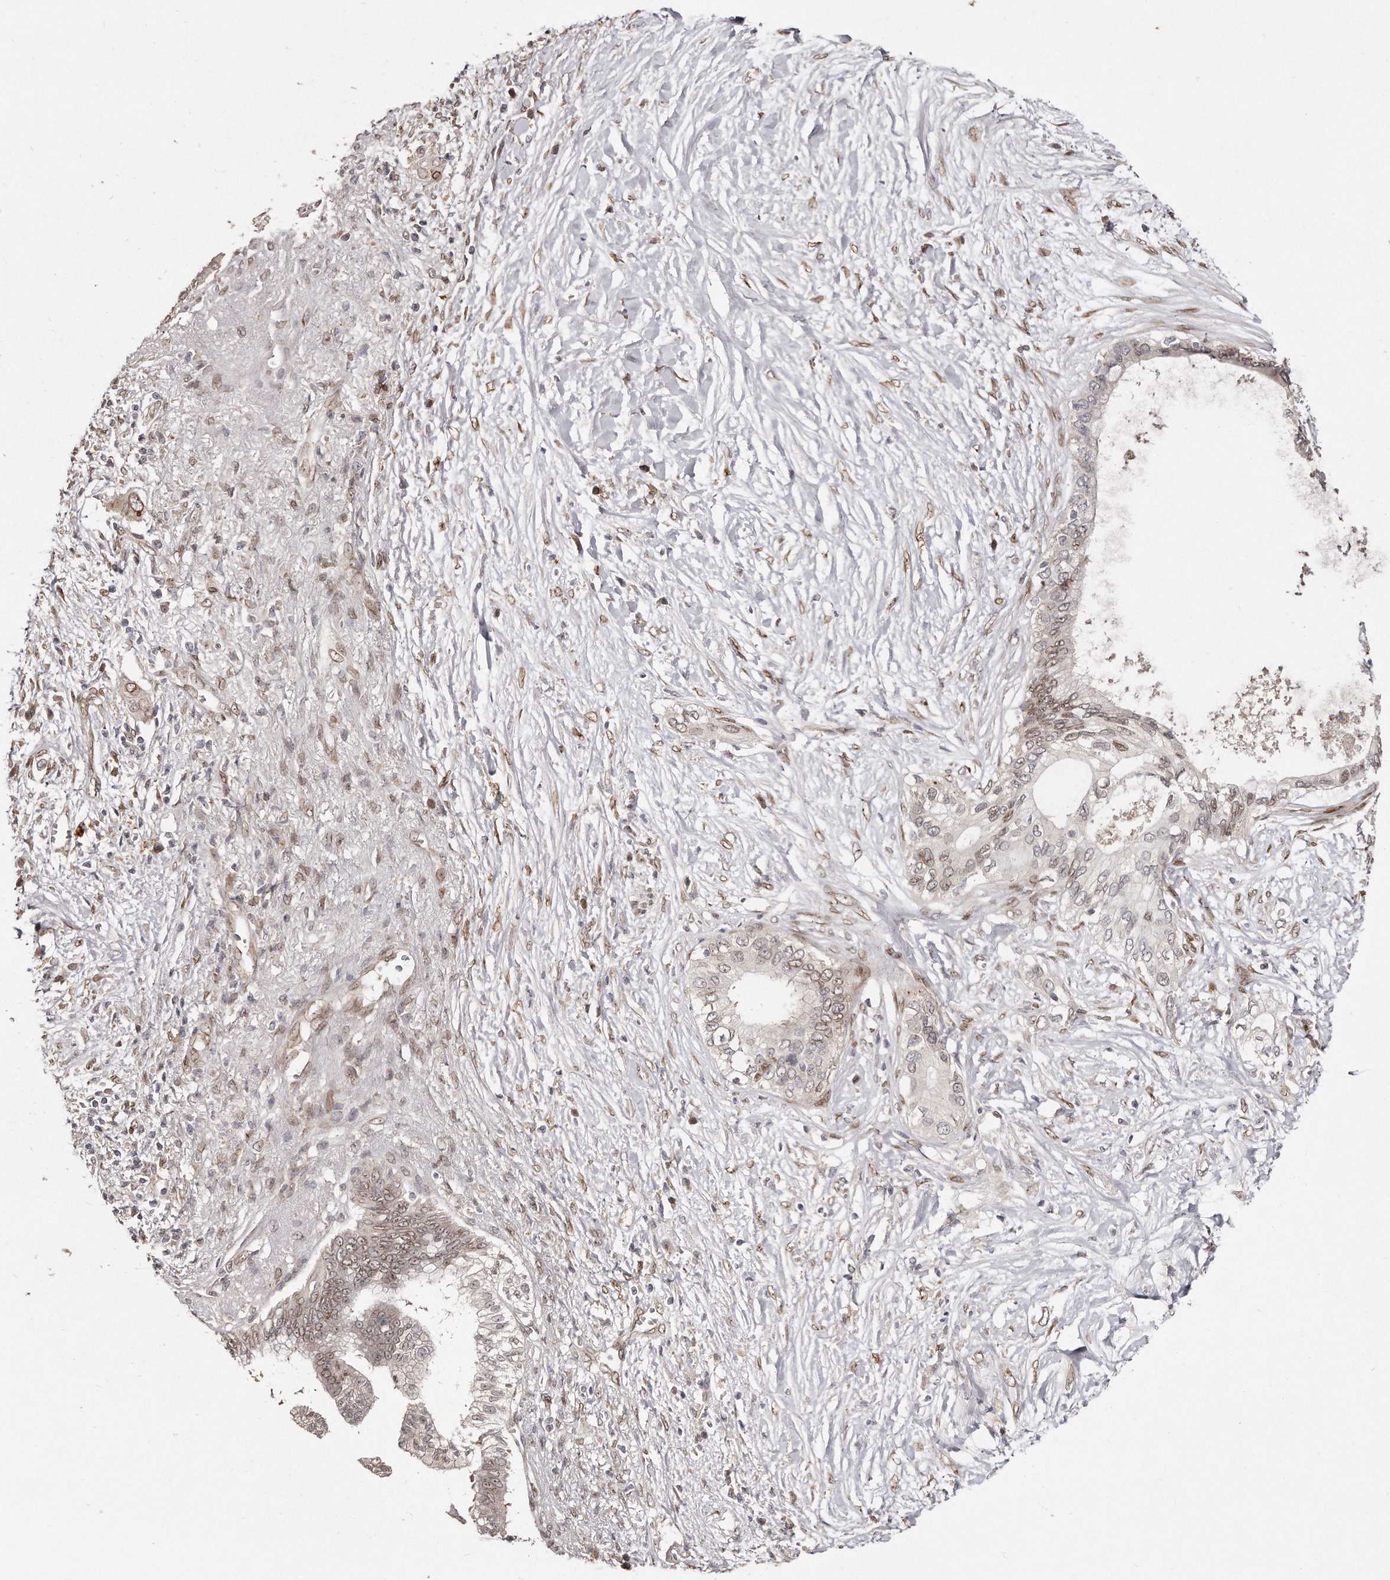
{"staining": {"intensity": "moderate", "quantity": "25%-75%", "location": "cytoplasmic/membranous,nuclear"}, "tissue": "pancreatic cancer", "cell_type": "Tumor cells", "image_type": "cancer", "snomed": [{"axis": "morphology", "description": "Normal tissue, NOS"}, {"axis": "morphology", "description": "Adenocarcinoma, NOS"}, {"axis": "topography", "description": "Pancreas"}, {"axis": "topography", "description": "Peripheral nerve tissue"}], "caption": "Human adenocarcinoma (pancreatic) stained for a protein (brown) shows moderate cytoplasmic/membranous and nuclear positive staining in about 25%-75% of tumor cells.", "gene": "HASPIN", "patient": {"sex": "male", "age": 59}}